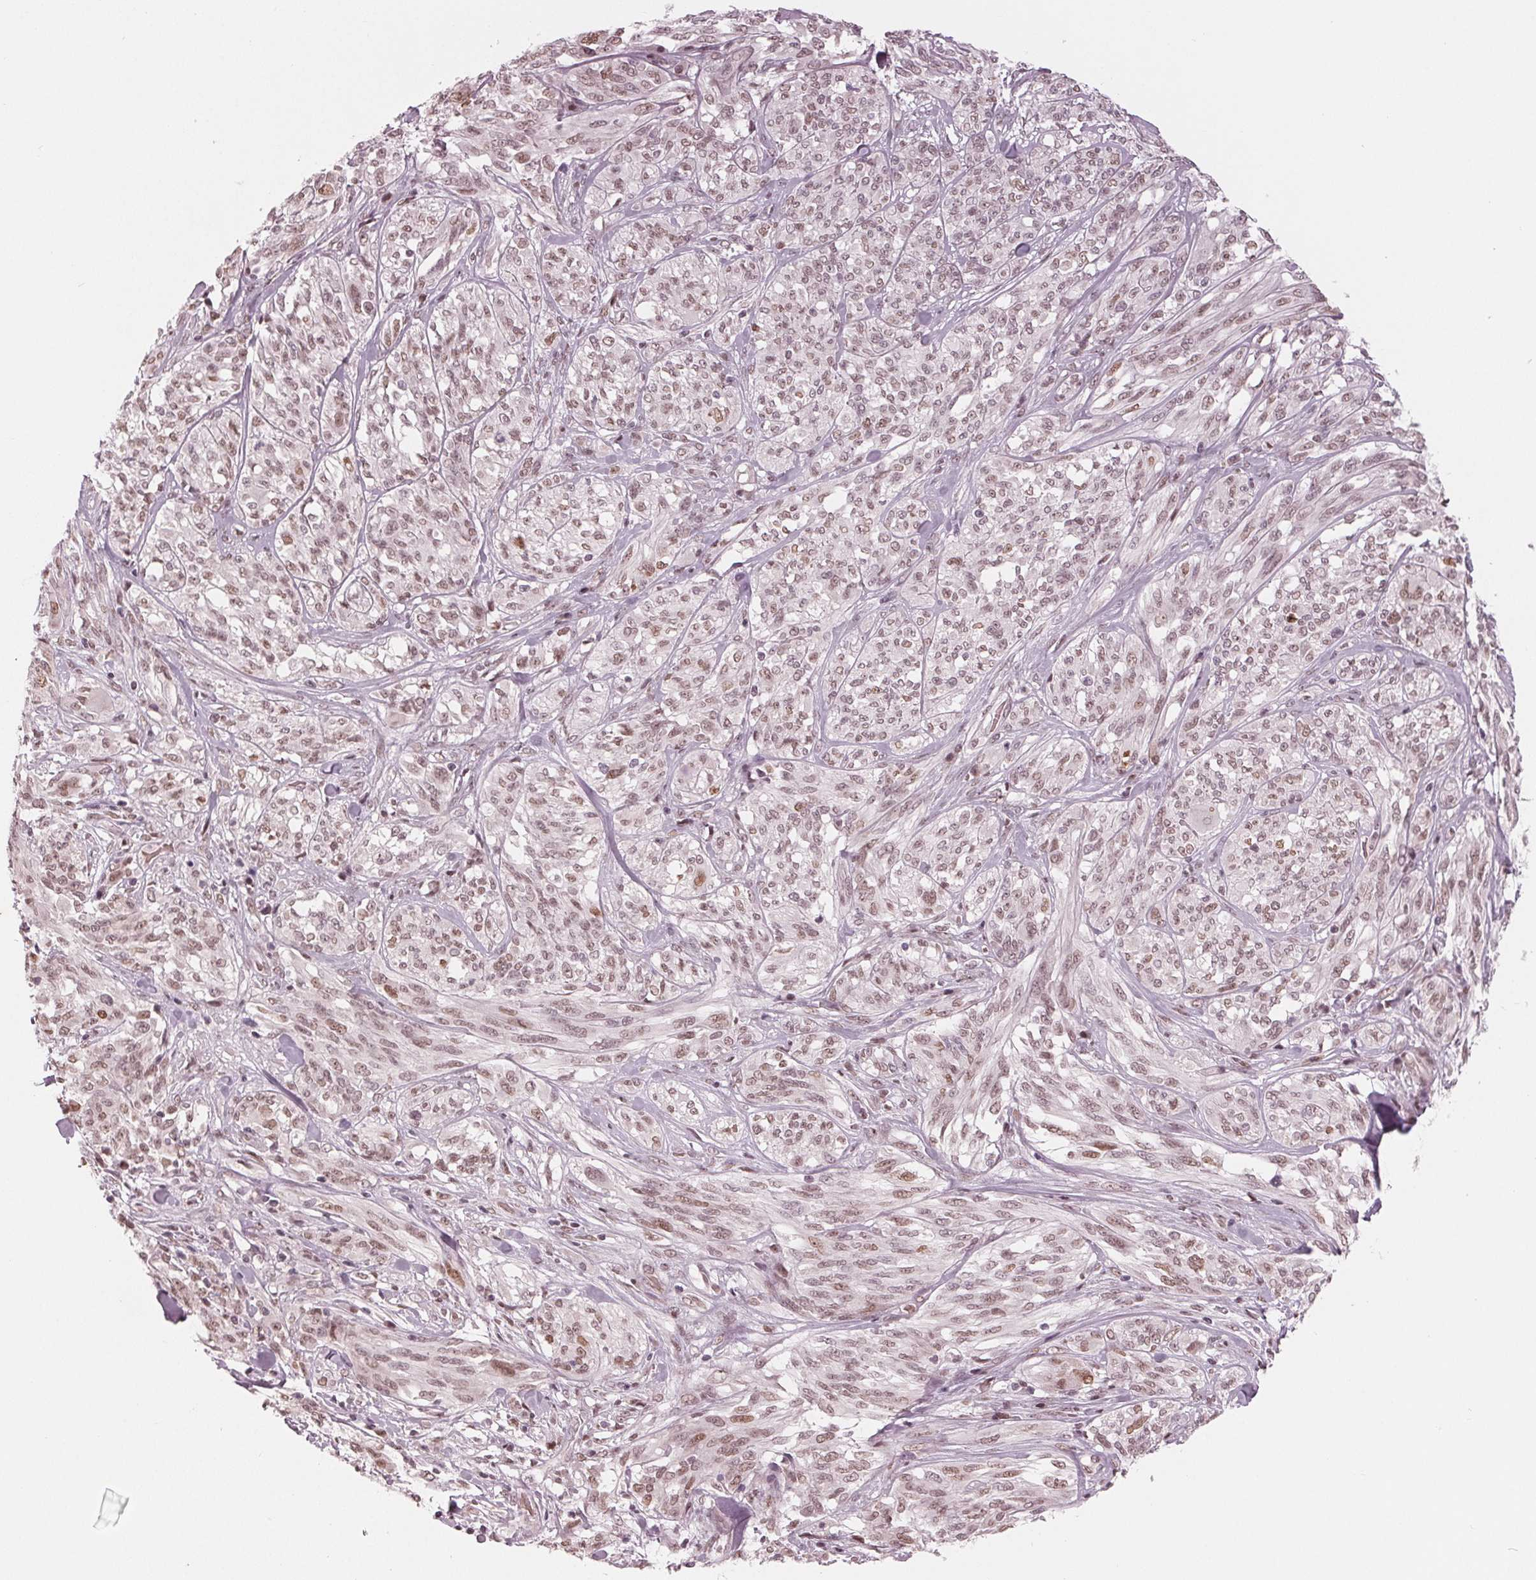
{"staining": {"intensity": "weak", "quantity": ">75%", "location": "nuclear"}, "tissue": "melanoma", "cell_type": "Tumor cells", "image_type": "cancer", "snomed": [{"axis": "morphology", "description": "Malignant melanoma, NOS"}, {"axis": "topography", "description": "Skin"}], "caption": "Human malignant melanoma stained with a protein marker reveals weak staining in tumor cells.", "gene": "DNMT3L", "patient": {"sex": "female", "age": 91}}